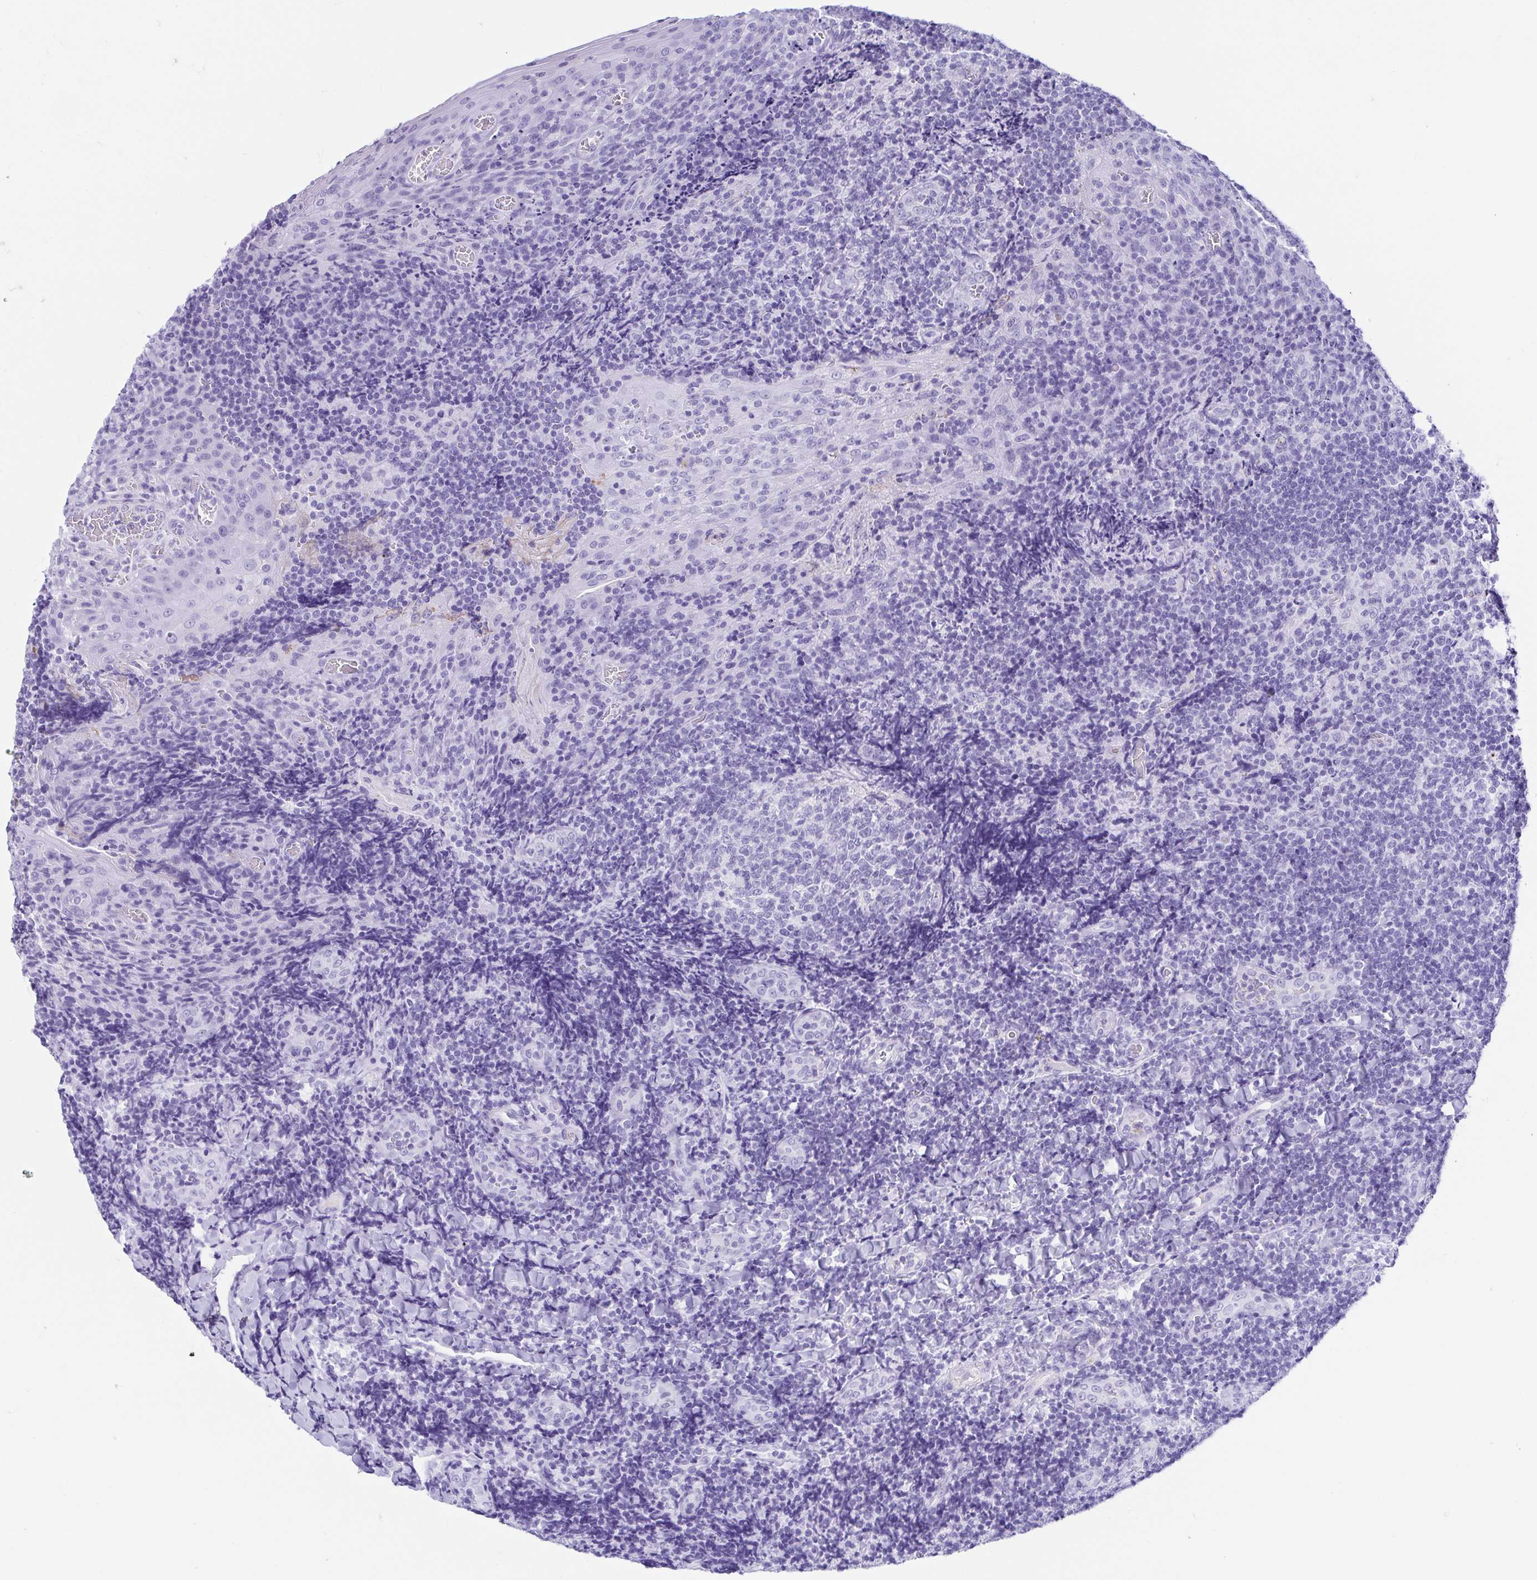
{"staining": {"intensity": "negative", "quantity": "none", "location": "none"}, "tissue": "tonsil", "cell_type": "Germinal center cells", "image_type": "normal", "snomed": [{"axis": "morphology", "description": "Normal tissue, NOS"}, {"axis": "topography", "description": "Tonsil"}], "caption": "The immunohistochemistry photomicrograph has no significant expression in germinal center cells of tonsil. The staining is performed using DAB brown chromogen with nuclei counter-stained in using hematoxylin.", "gene": "GKN1", "patient": {"sex": "male", "age": 17}}